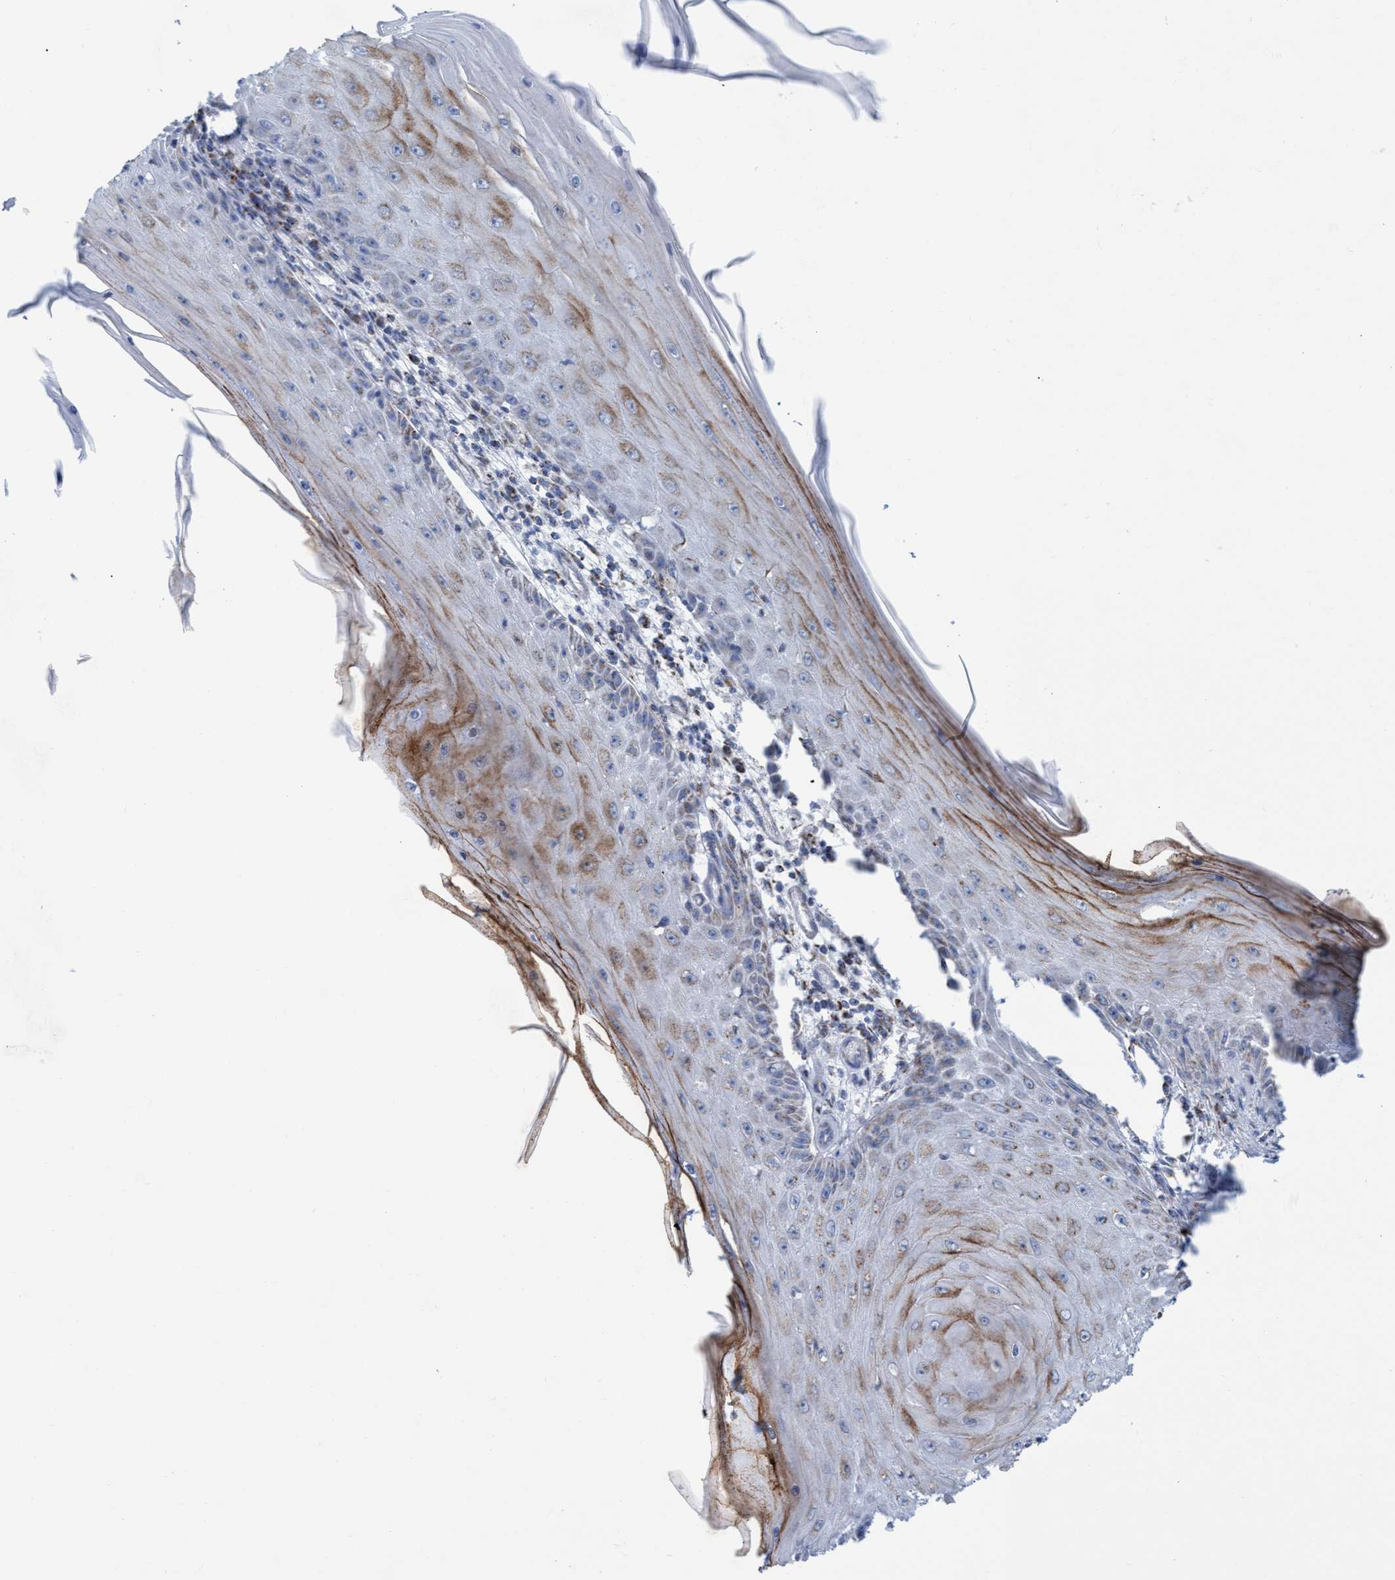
{"staining": {"intensity": "strong", "quantity": ">75%", "location": "cytoplasmic/membranous"}, "tissue": "skin cancer", "cell_type": "Tumor cells", "image_type": "cancer", "snomed": [{"axis": "morphology", "description": "Squamous cell carcinoma, NOS"}, {"axis": "topography", "description": "Skin"}], "caption": "Protein staining shows strong cytoplasmic/membranous expression in approximately >75% of tumor cells in skin cancer.", "gene": "GGA3", "patient": {"sex": "female", "age": 73}}